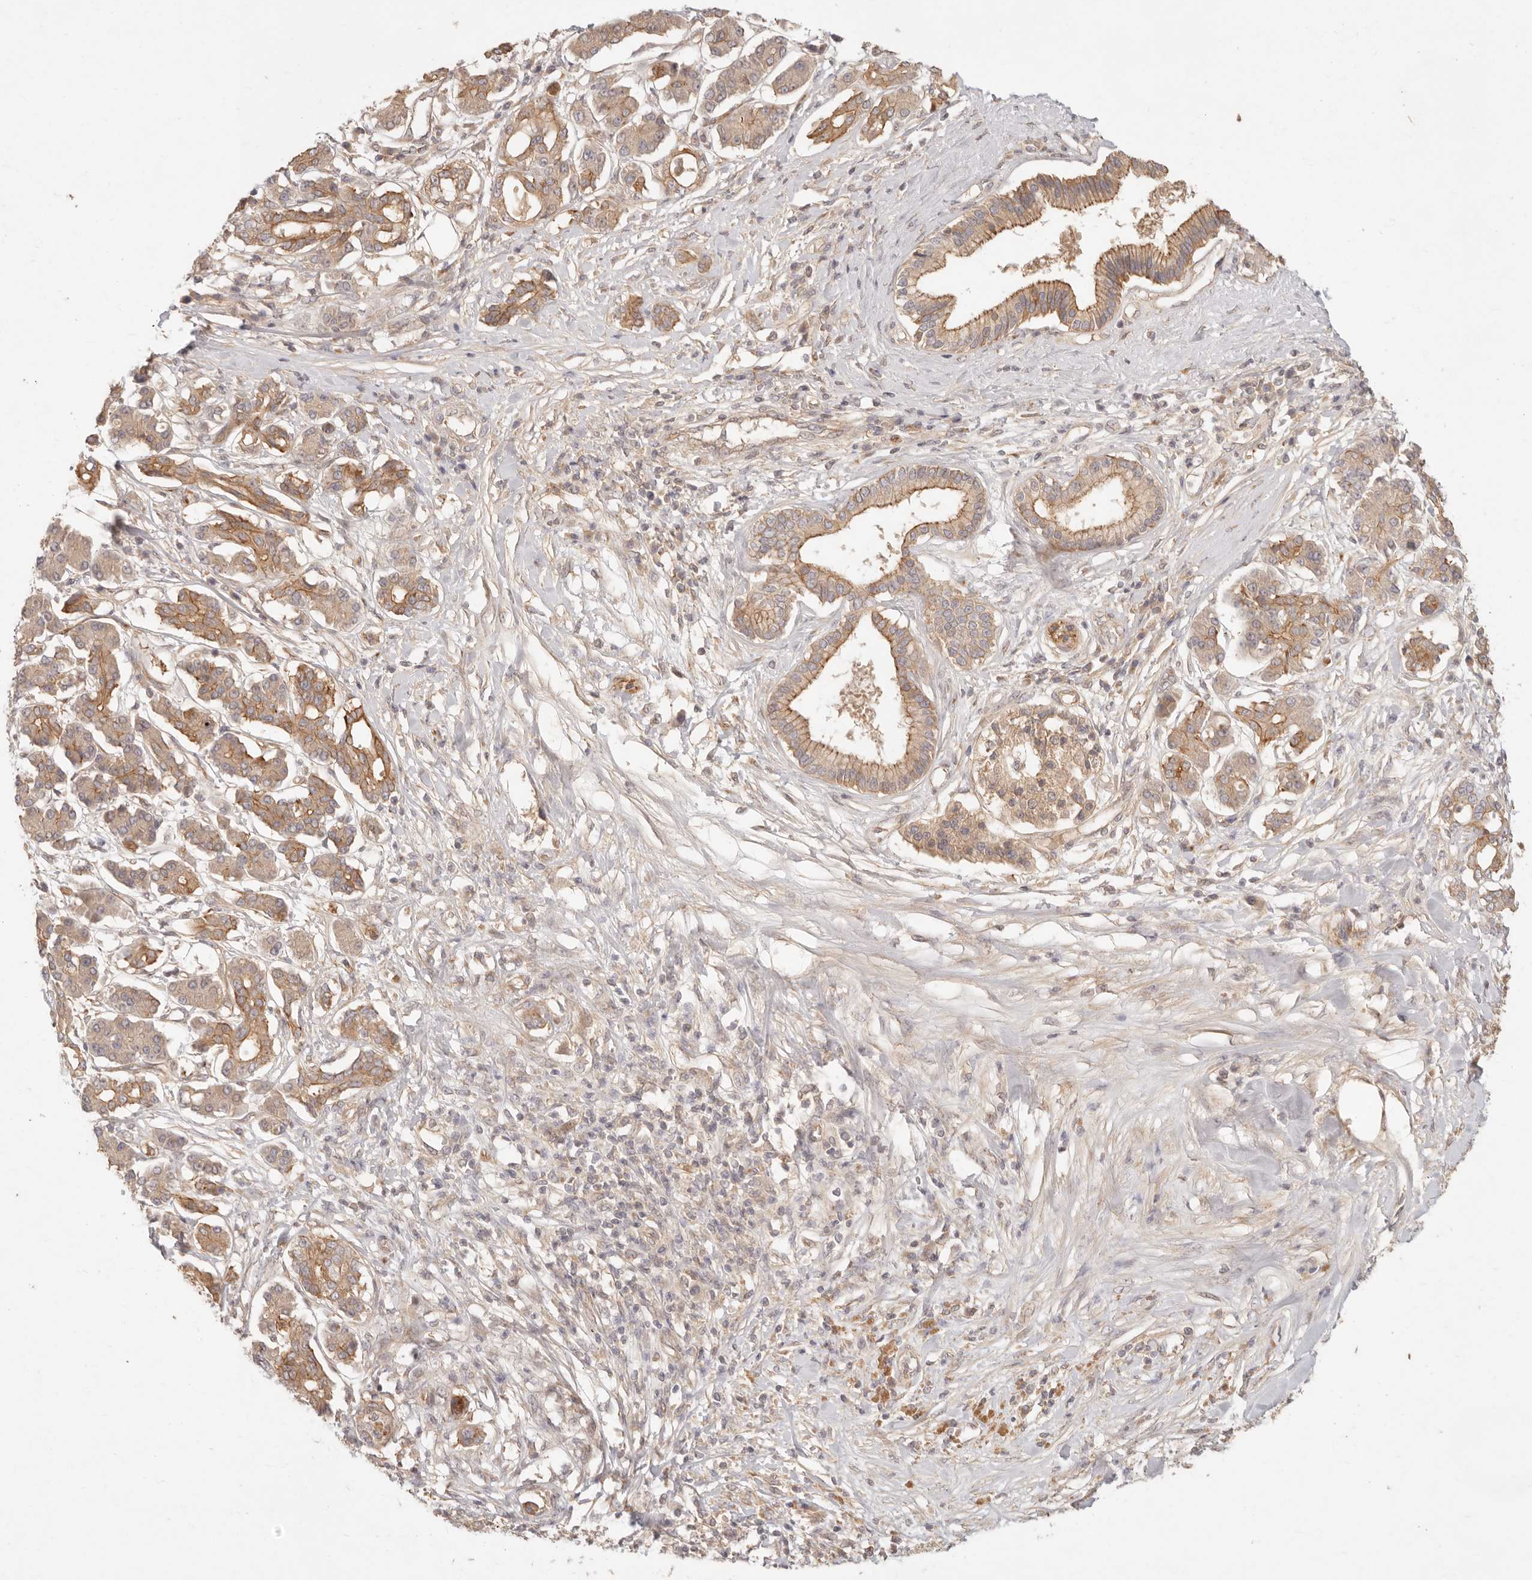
{"staining": {"intensity": "moderate", "quantity": ">75%", "location": "cytoplasmic/membranous"}, "tissue": "pancreatic cancer", "cell_type": "Tumor cells", "image_type": "cancer", "snomed": [{"axis": "morphology", "description": "Adenocarcinoma, NOS"}, {"axis": "topography", "description": "Pancreas"}], "caption": "This is an image of IHC staining of pancreatic adenocarcinoma, which shows moderate staining in the cytoplasmic/membranous of tumor cells.", "gene": "PPP1R3B", "patient": {"sex": "female", "age": 56}}